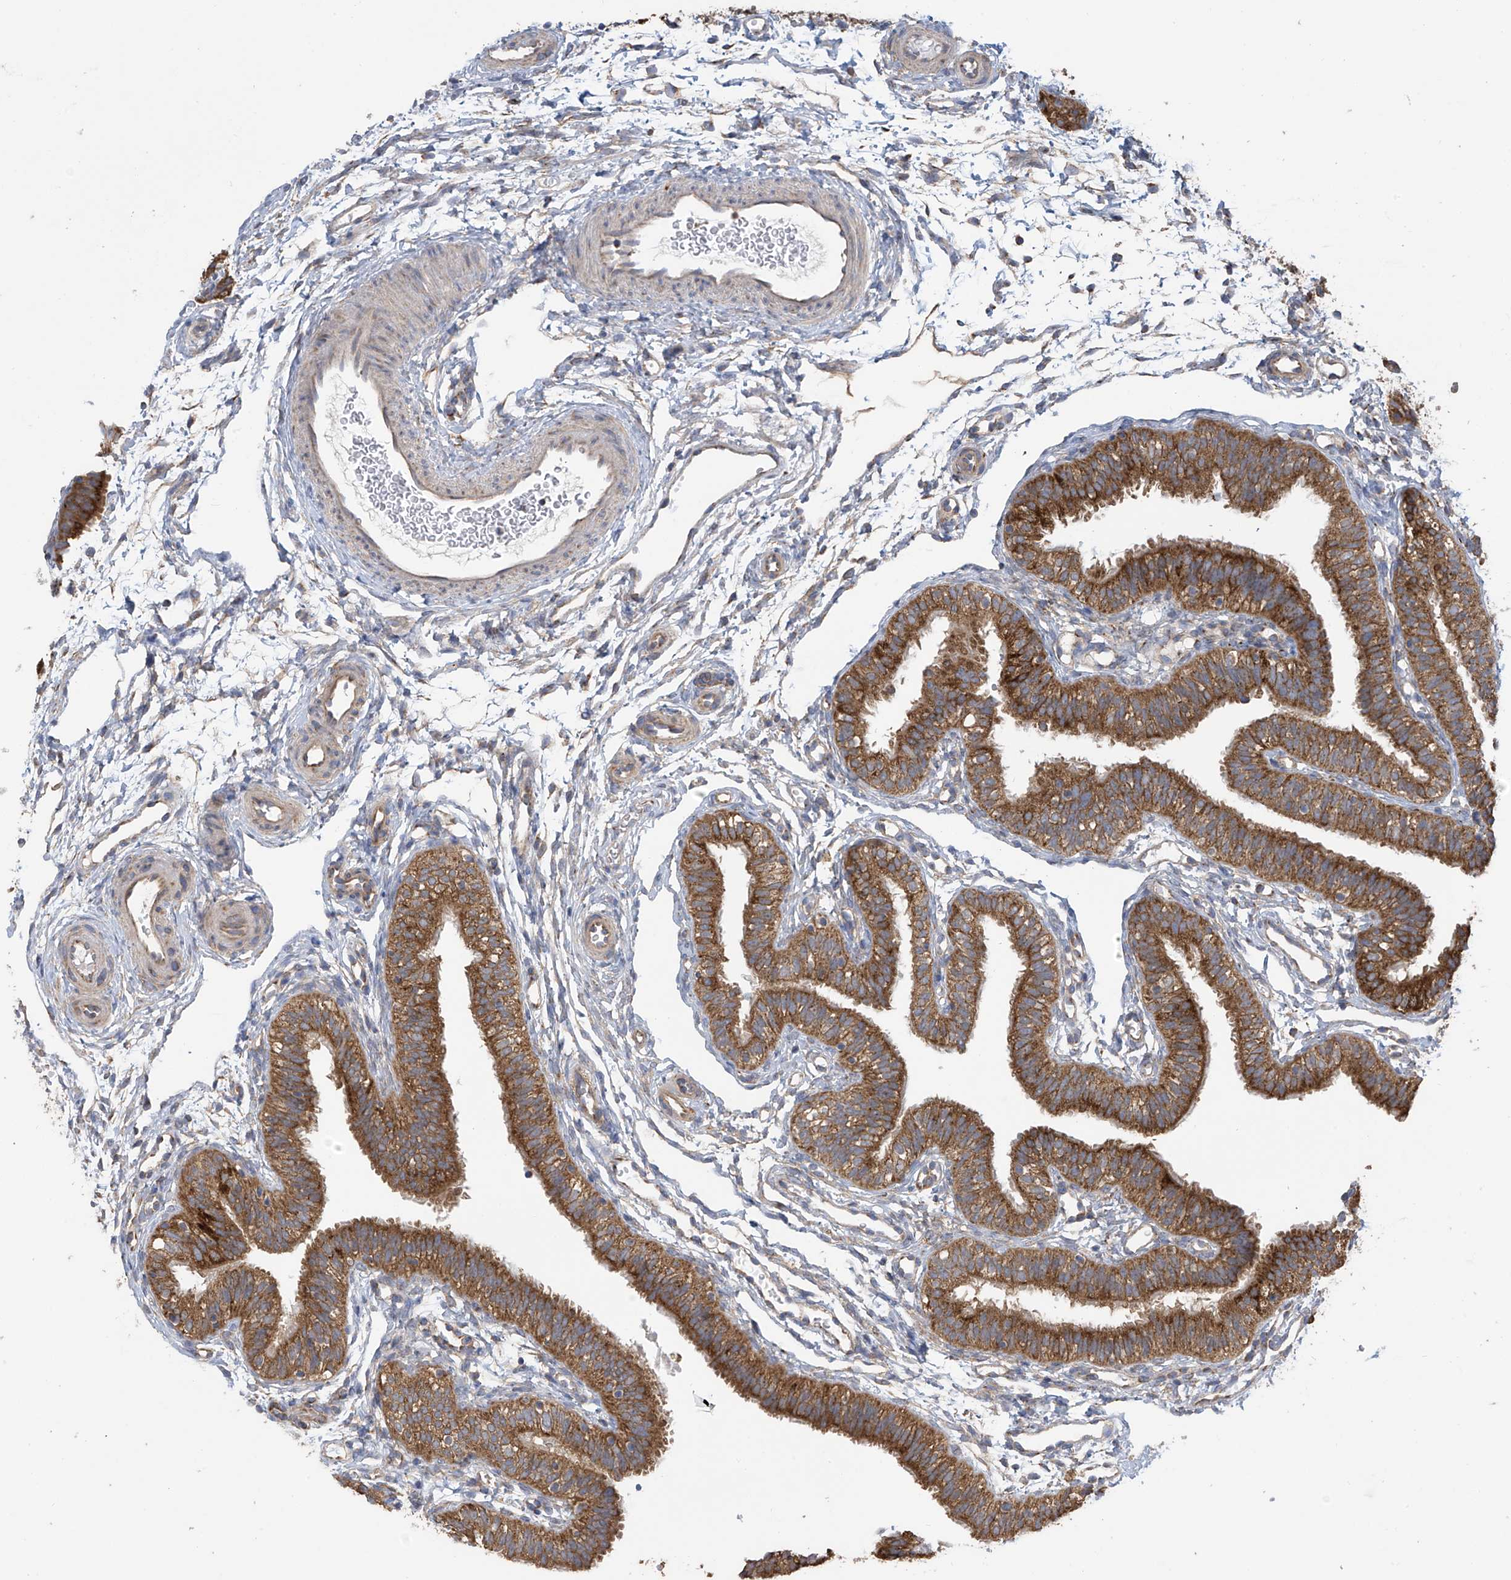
{"staining": {"intensity": "moderate", "quantity": ">75%", "location": "cytoplasmic/membranous"}, "tissue": "fallopian tube", "cell_type": "Glandular cells", "image_type": "normal", "snomed": [{"axis": "morphology", "description": "Normal tissue, NOS"}, {"axis": "topography", "description": "Fallopian tube"}], "caption": "Fallopian tube stained with immunohistochemistry (IHC) demonstrates moderate cytoplasmic/membranous expression in about >75% of glandular cells. (DAB IHC, brown staining for protein, blue staining for nuclei).", "gene": "PNPT1", "patient": {"sex": "female", "age": 35}}